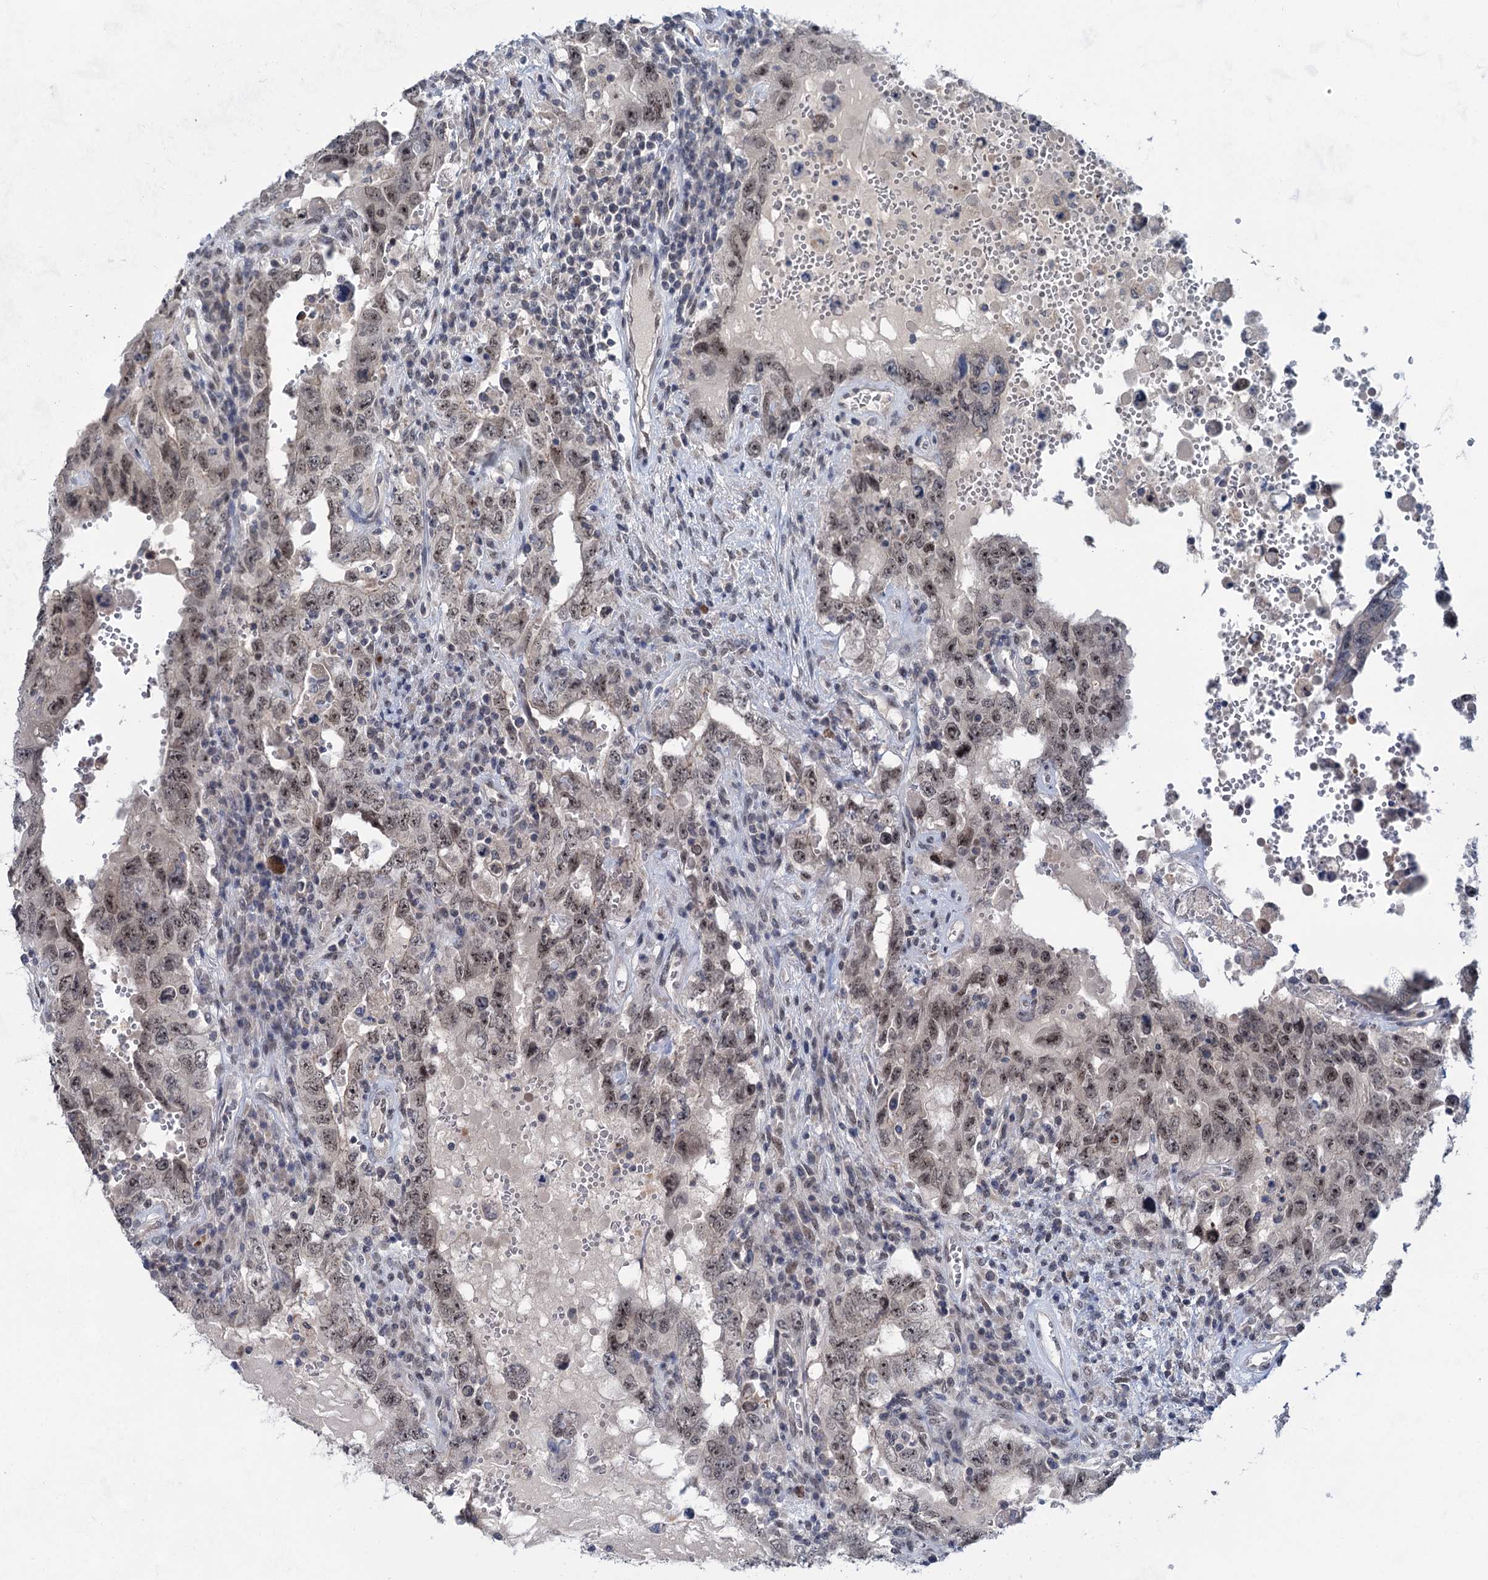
{"staining": {"intensity": "negative", "quantity": "none", "location": "none"}, "tissue": "testis cancer", "cell_type": "Tumor cells", "image_type": "cancer", "snomed": [{"axis": "morphology", "description": "Carcinoma, Embryonal, NOS"}, {"axis": "topography", "description": "Testis"}], "caption": "IHC photomicrograph of neoplastic tissue: testis embryonal carcinoma stained with DAB demonstrates no significant protein expression in tumor cells.", "gene": "TTC17", "patient": {"sex": "male", "age": 26}}